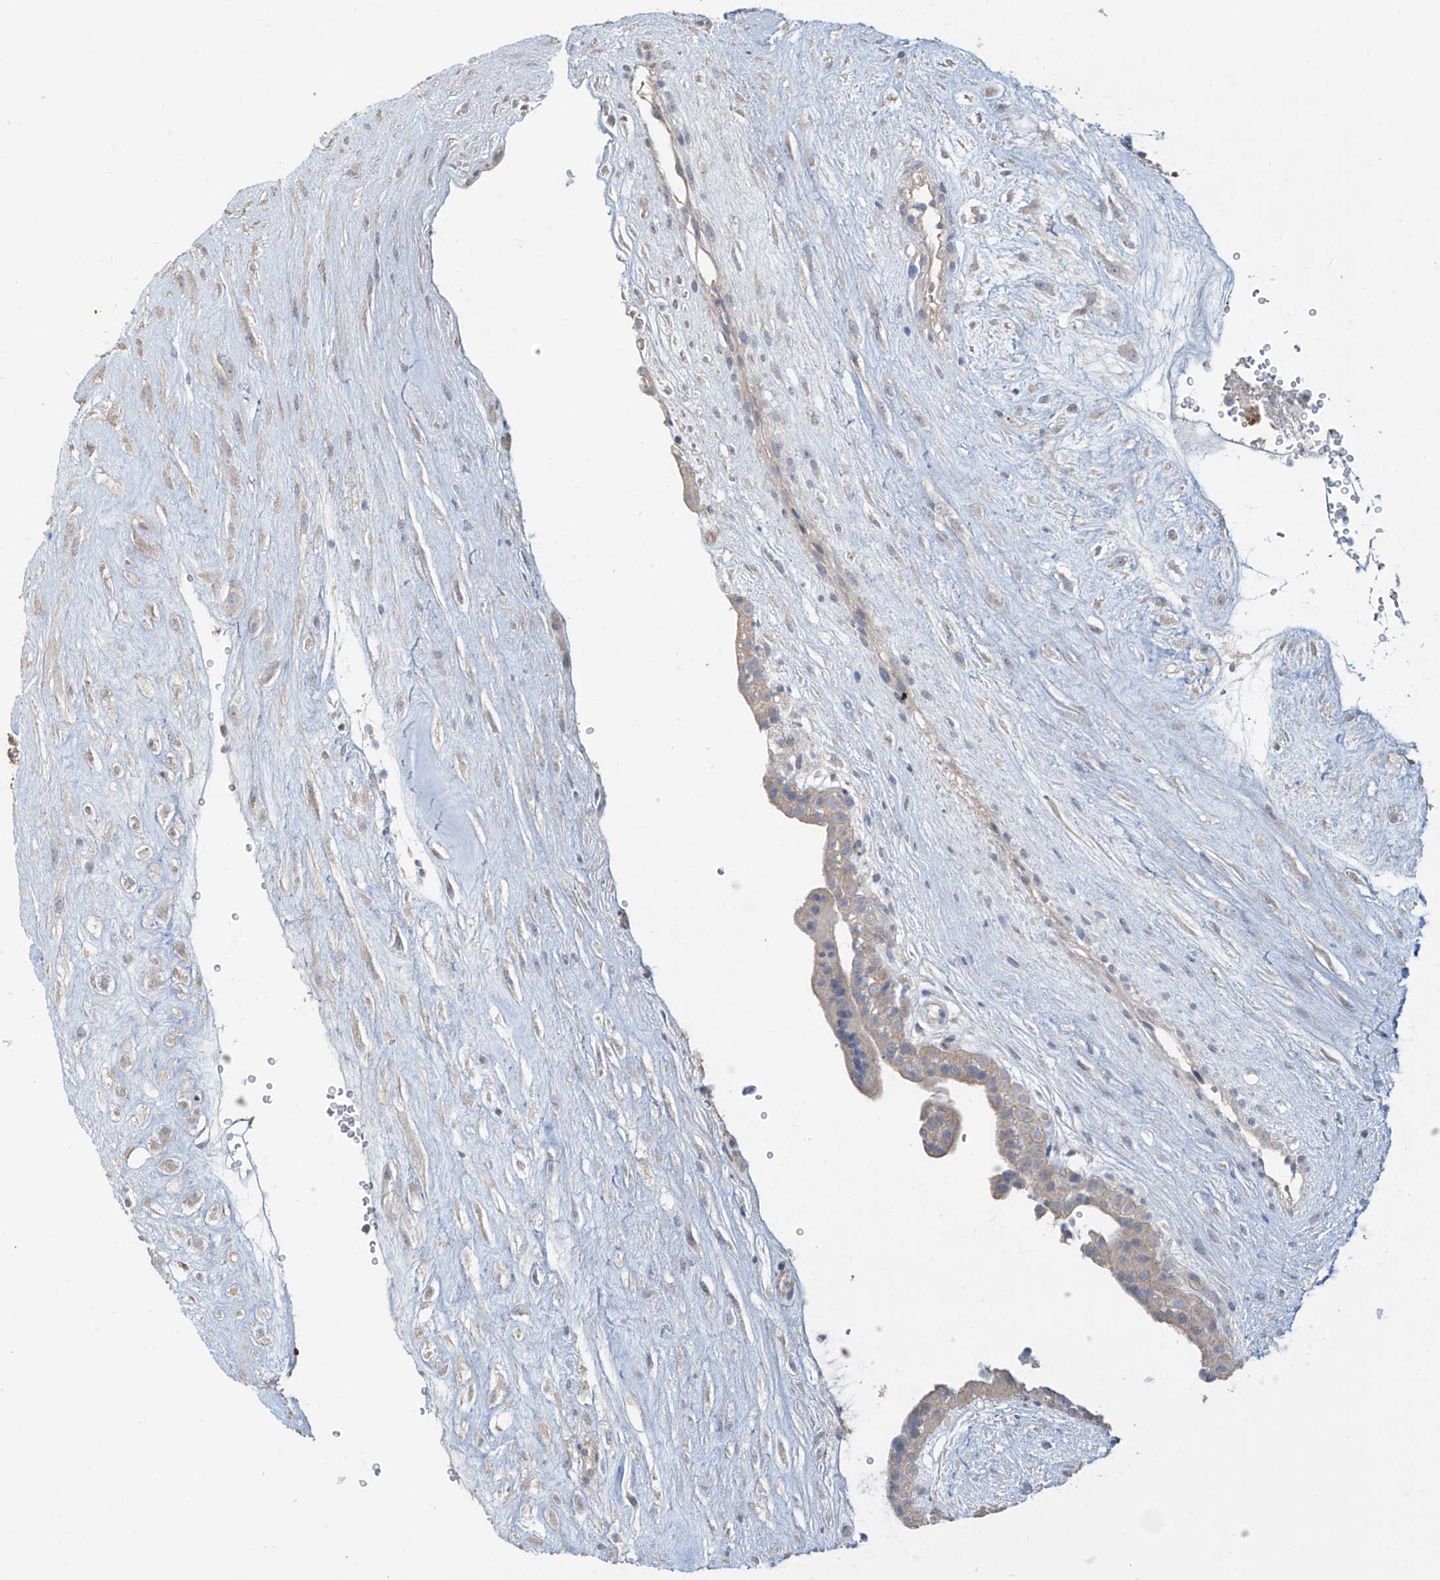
{"staining": {"intensity": "weak", "quantity": "<25%", "location": "cytoplasmic/membranous"}, "tissue": "placenta", "cell_type": "Decidual cells", "image_type": "normal", "snomed": [{"axis": "morphology", "description": "Normal tissue, NOS"}, {"axis": "topography", "description": "Placenta"}], "caption": "Immunohistochemistry (IHC) of unremarkable human placenta displays no expression in decidual cells.", "gene": "ABTB1", "patient": {"sex": "female", "age": 18}}